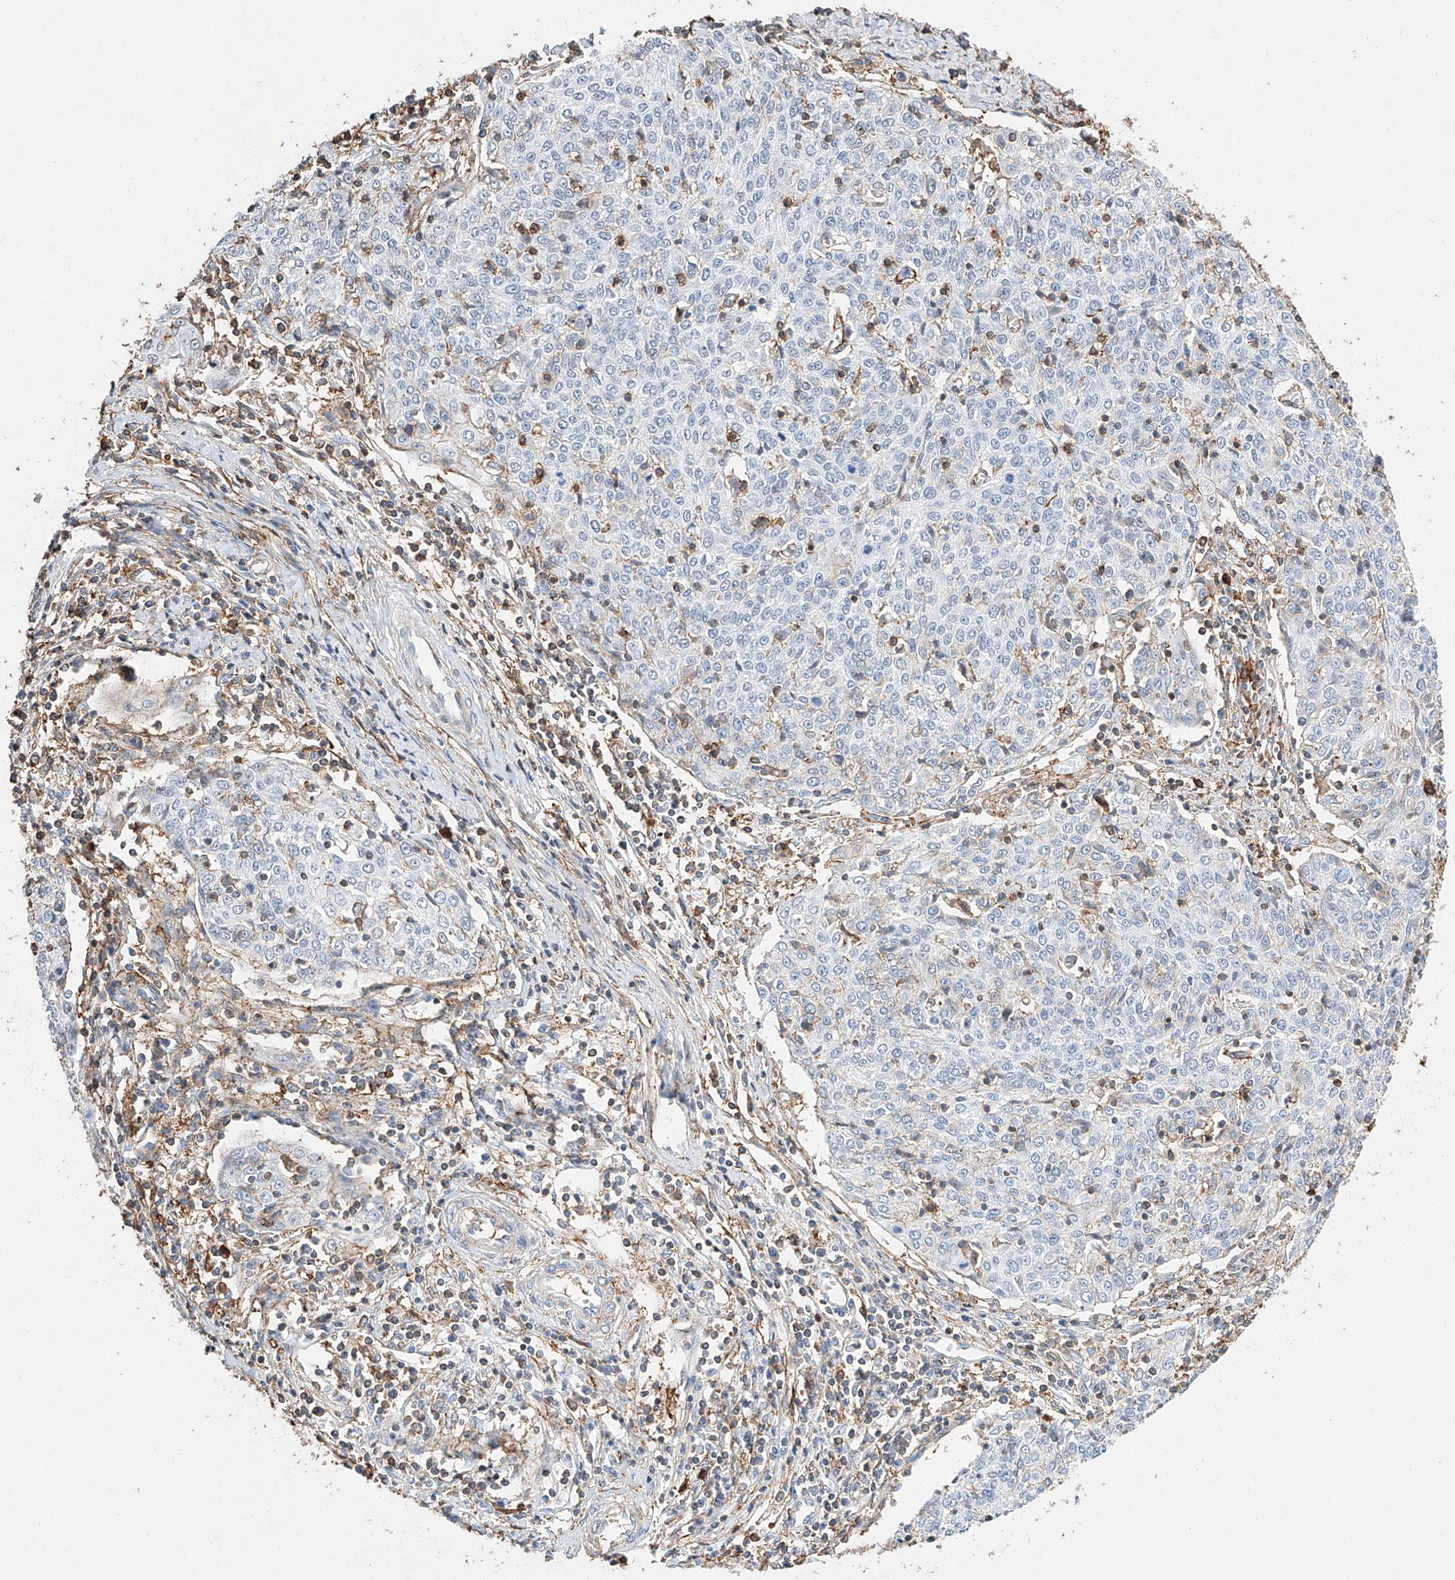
{"staining": {"intensity": "negative", "quantity": "none", "location": "none"}, "tissue": "cervical cancer", "cell_type": "Tumor cells", "image_type": "cancer", "snomed": [{"axis": "morphology", "description": "Squamous cell carcinoma, NOS"}, {"axis": "topography", "description": "Cervix"}], "caption": "Image shows no protein positivity in tumor cells of cervical squamous cell carcinoma tissue.", "gene": "WFS1", "patient": {"sex": "female", "age": 48}}